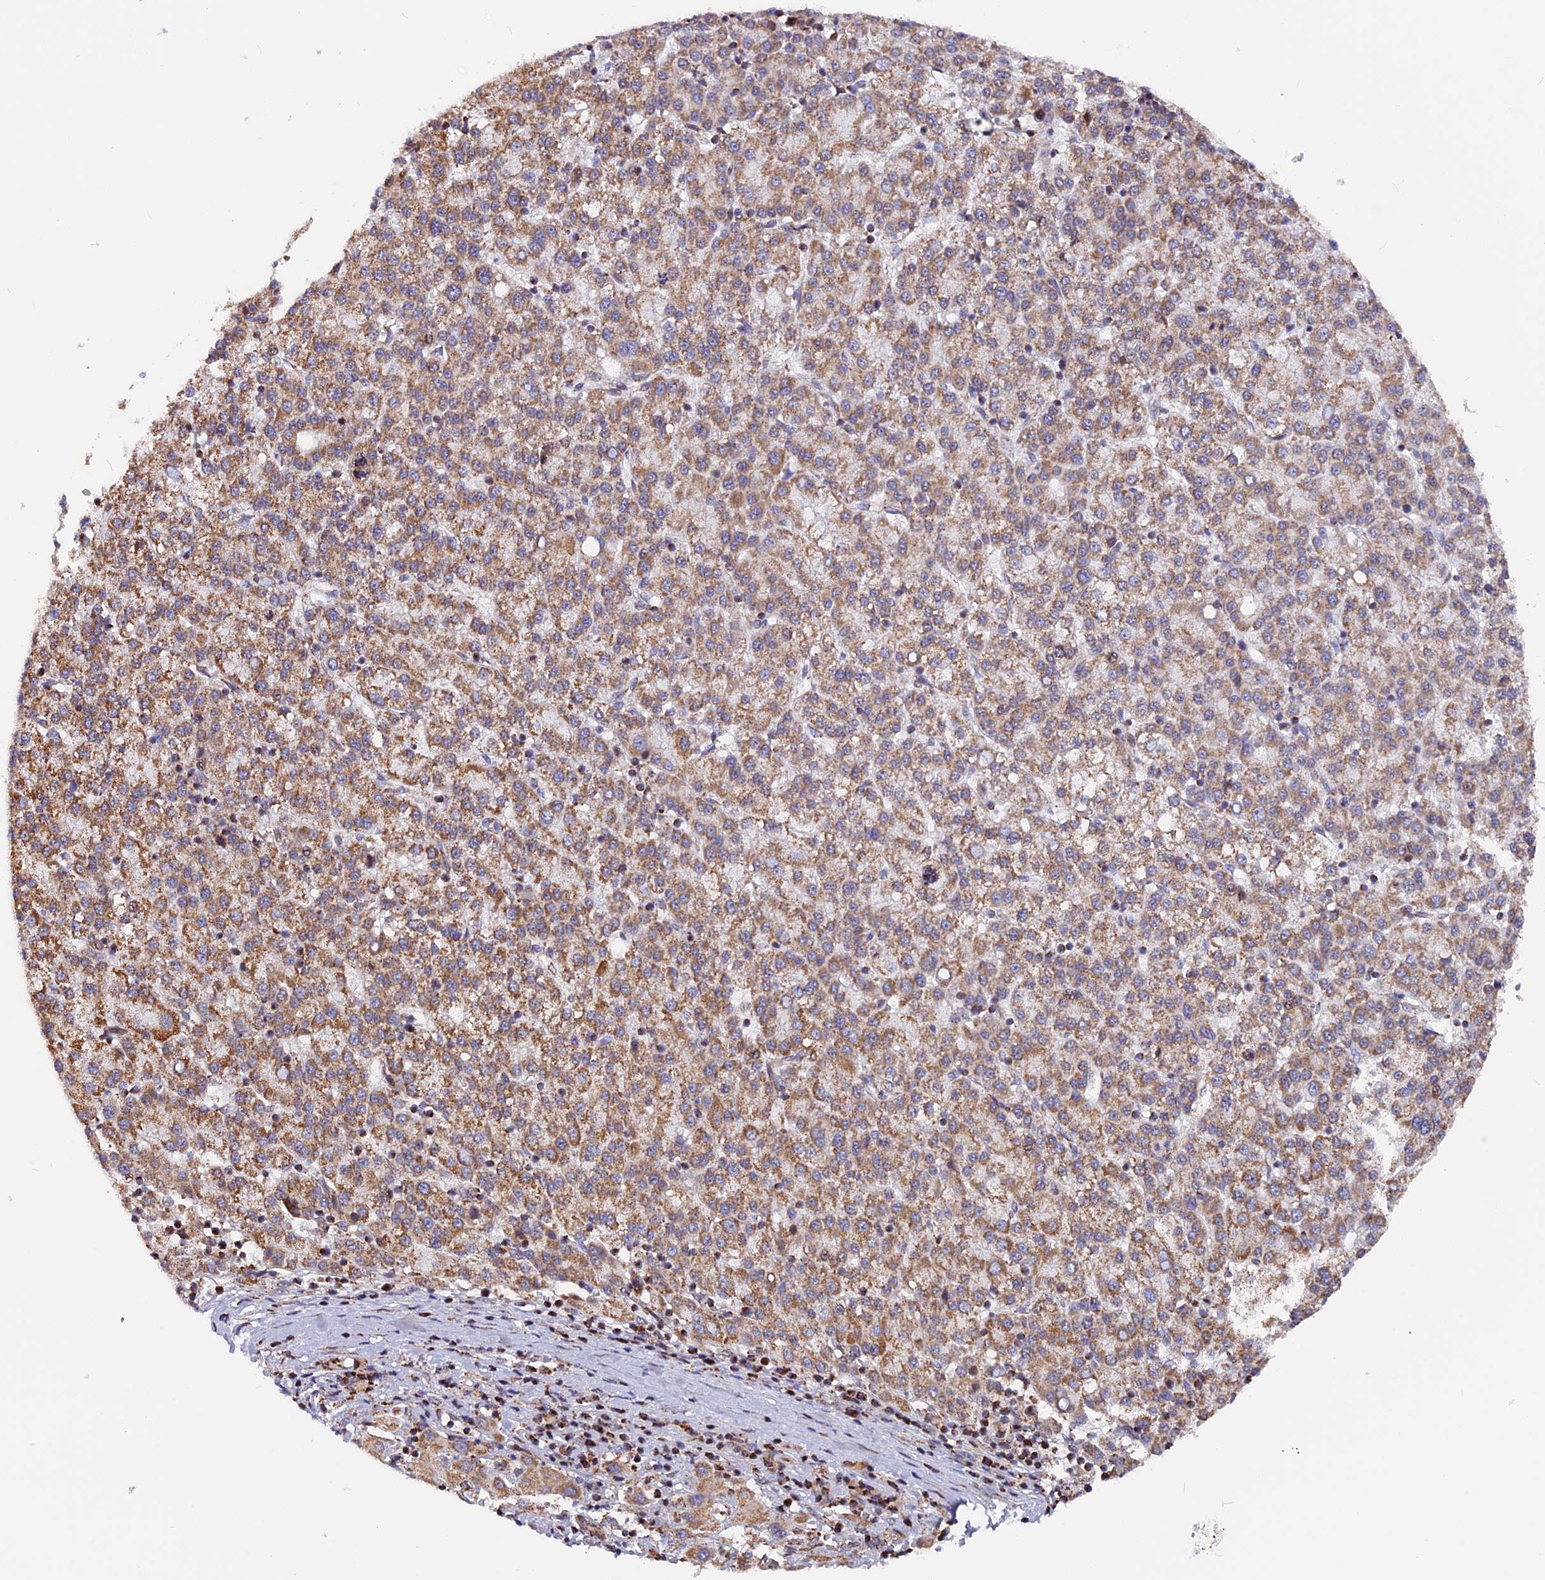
{"staining": {"intensity": "moderate", "quantity": ">75%", "location": "cytoplasmic/membranous"}, "tissue": "liver cancer", "cell_type": "Tumor cells", "image_type": "cancer", "snomed": [{"axis": "morphology", "description": "Carcinoma, Hepatocellular, NOS"}, {"axis": "topography", "description": "Liver"}], "caption": "This photomicrograph shows liver cancer (hepatocellular carcinoma) stained with IHC to label a protein in brown. The cytoplasmic/membranous of tumor cells show moderate positivity for the protein. Nuclei are counter-stained blue.", "gene": "FAM174C", "patient": {"sex": "female", "age": 58}}